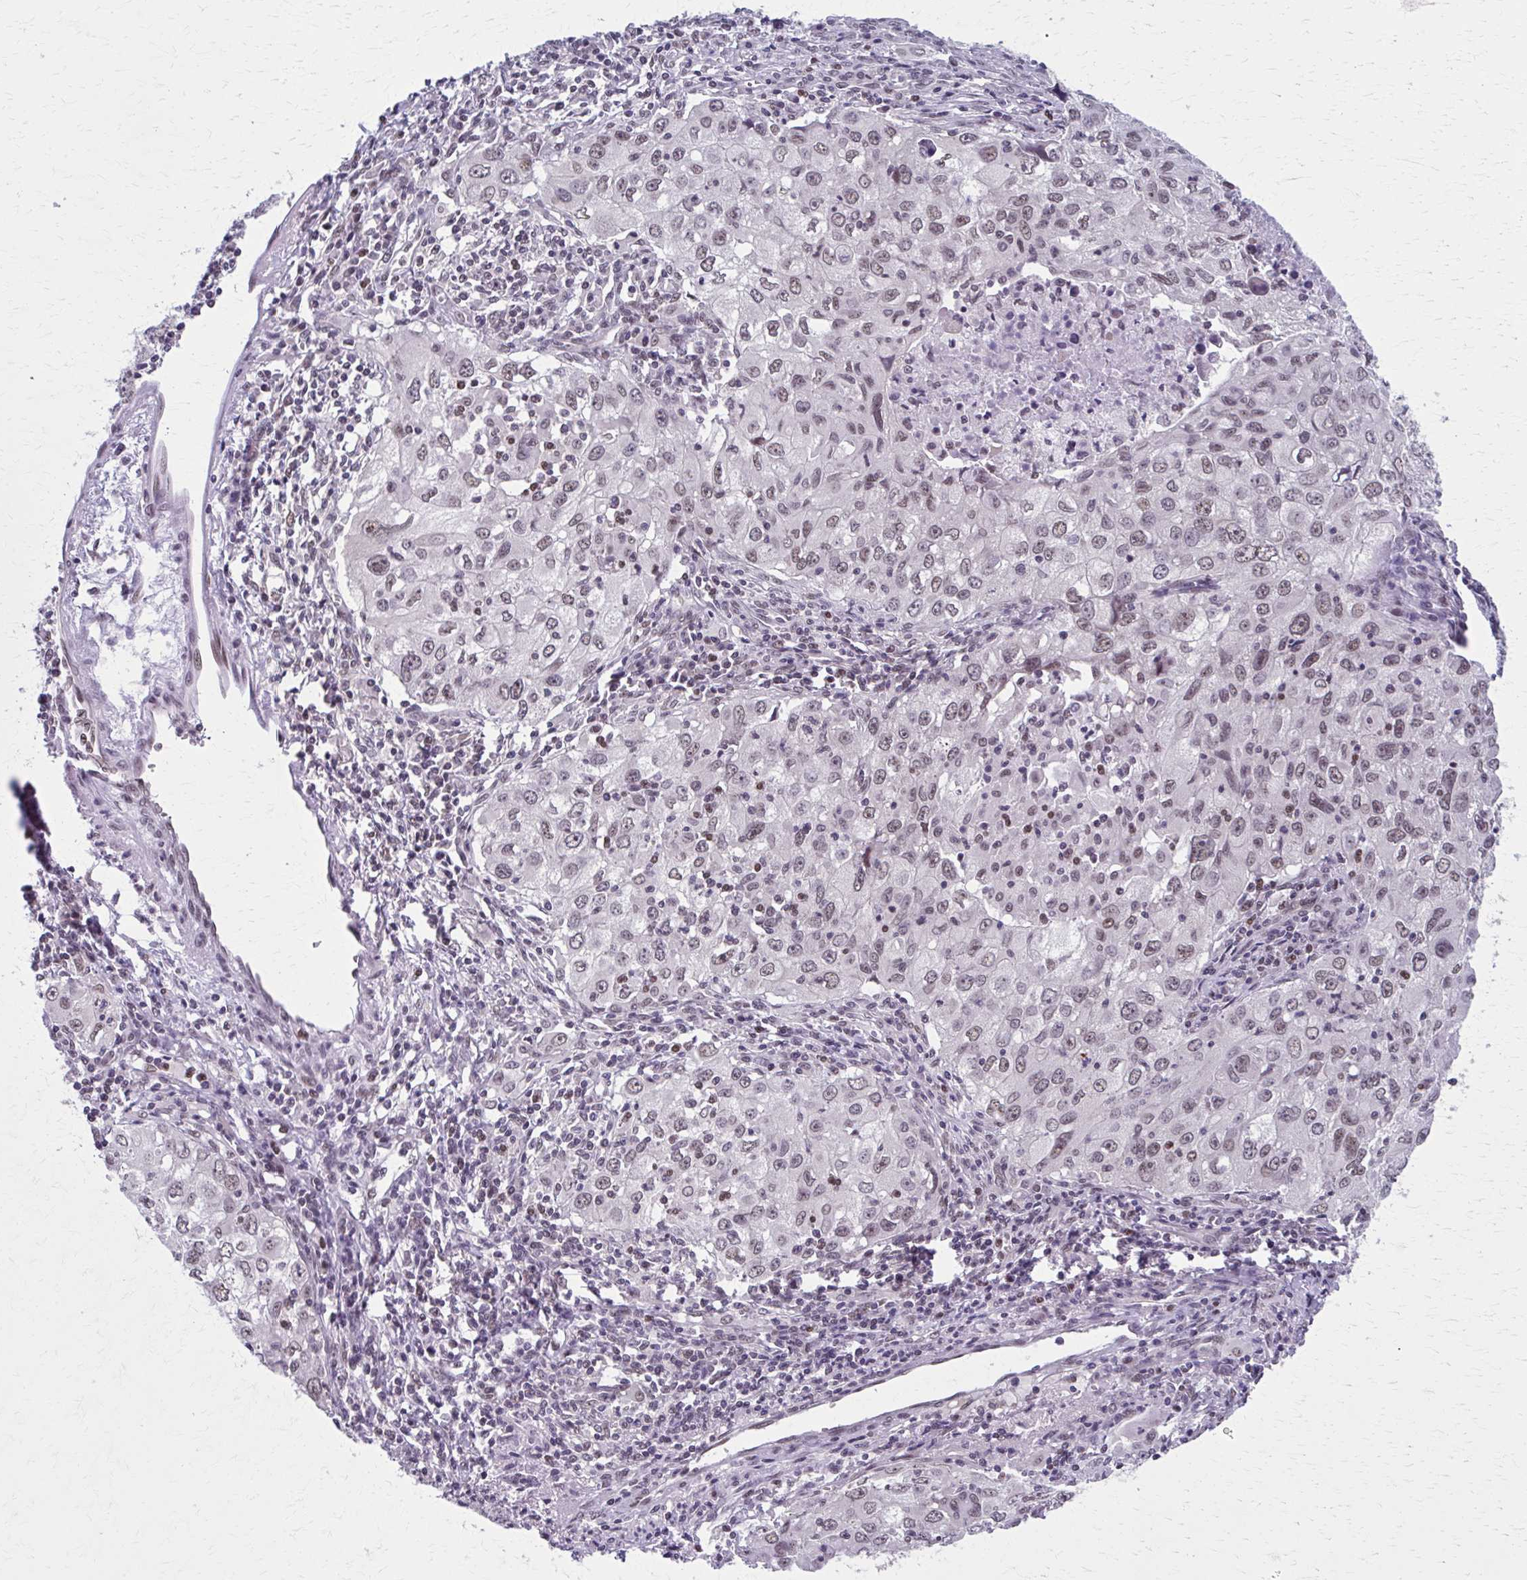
{"staining": {"intensity": "weak", "quantity": "25%-75%", "location": "nuclear"}, "tissue": "lung cancer", "cell_type": "Tumor cells", "image_type": "cancer", "snomed": [{"axis": "morphology", "description": "Adenocarcinoma, NOS"}, {"axis": "morphology", "description": "Adenocarcinoma, metastatic, NOS"}, {"axis": "topography", "description": "Lymph node"}, {"axis": "topography", "description": "Lung"}], "caption": "Human lung cancer stained with a brown dye displays weak nuclear positive positivity in about 25%-75% of tumor cells.", "gene": "SETBP1", "patient": {"sex": "female", "age": 42}}